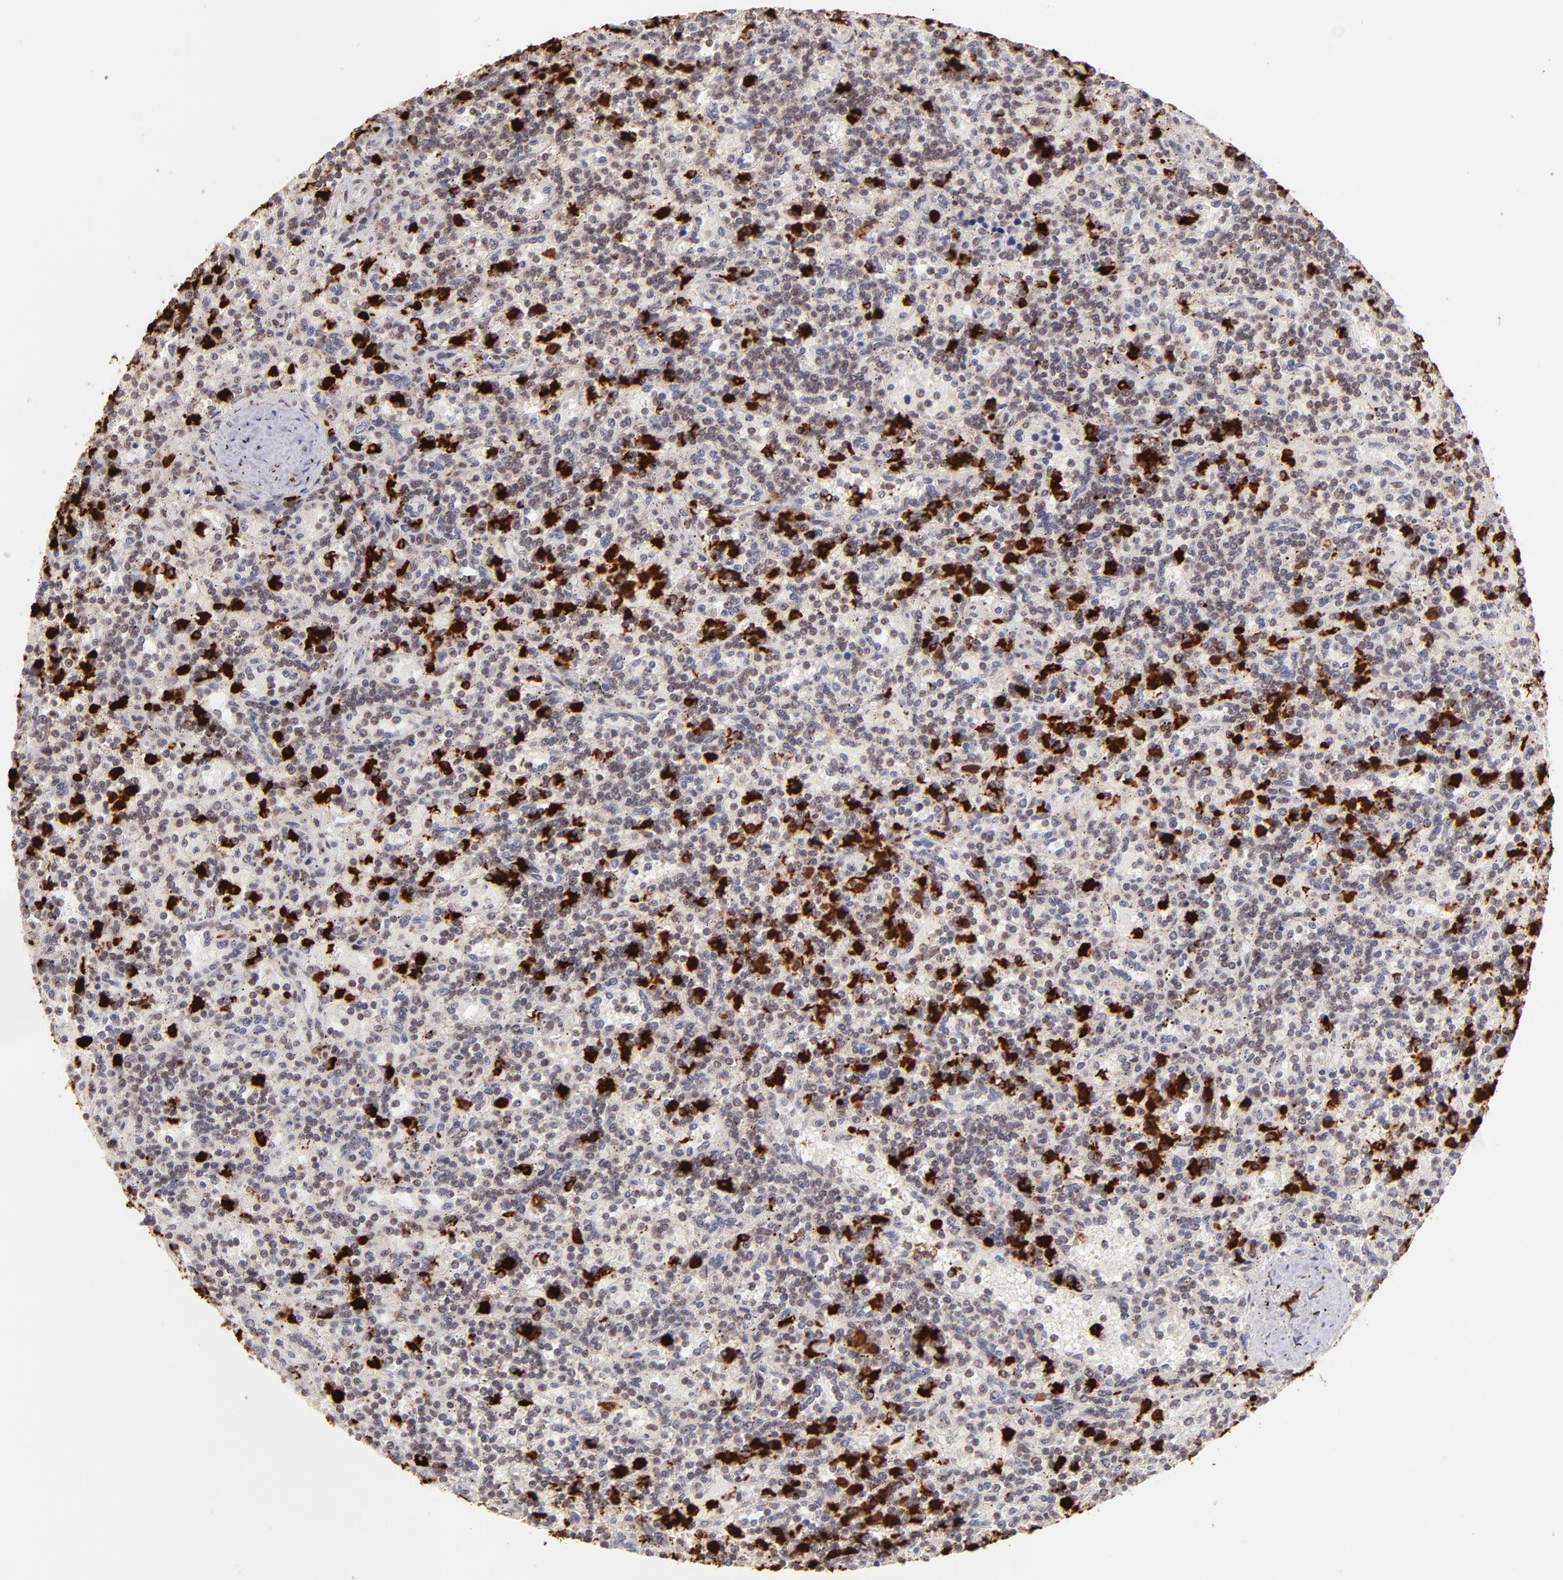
{"staining": {"intensity": "weak", "quantity": "25%-75%", "location": "cytoplasmic/membranous,nuclear"}, "tissue": "lymphoma", "cell_type": "Tumor cells", "image_type": "cancer", "snomed": [{"axis": "morphology", "description": "Malignant lymphoma, non-Hodgkin's type, Low grade"}, {"axis": "topography", "description": "Spleen"}], "caption": "Brown immunohistochemical staining in malignant lymphoma, non-Hodgkin's type (low-grade) shows weak cytoplasmic/membranous and nuclear positivity in approximately 25%-75% of tumor cells.", "gene": "ZFX", "patient": {"sex": "male", "age": 73}}